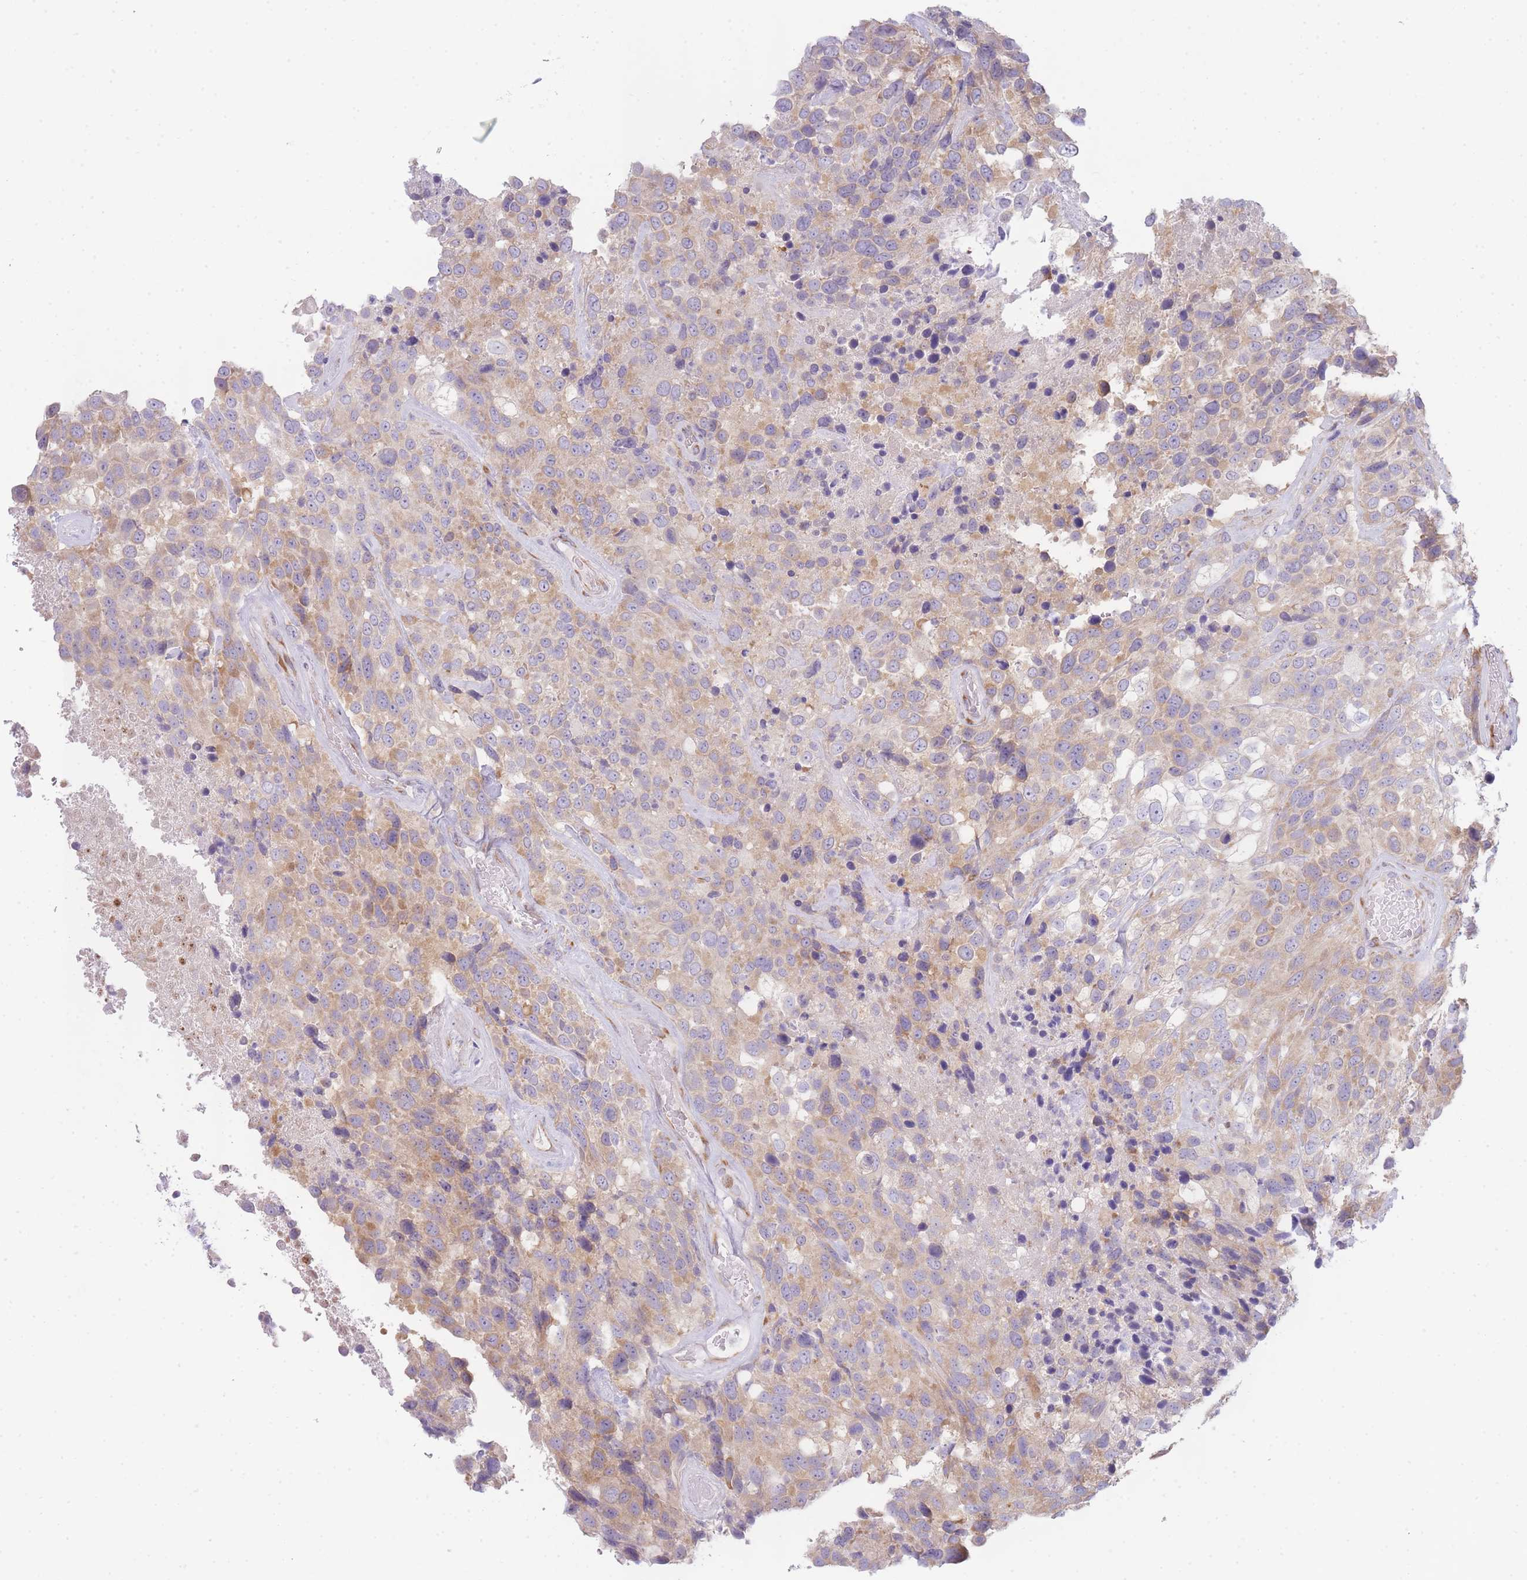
{"staining": {"intensity": "weak", "quantity": "25%-75%", "location": "cytoplasmic/membranous"}, "tissue": "urothelial cancer", "cell_type": "Tumor cells", "image_type": "cancer", "snomed": [{"axis": "morphology", "description": "Urothelial carcinoma, High grade"}, {"axis": "topography", "description": "Urinary bladder"}], "caption": "A micrograph of human urothelial cancer stained for a protein exhibits weak cytoplasmic/membranous brown staining in tumor cells.", "gene": "OR5L2", "patient": {"sex": "male", "age": 56}}